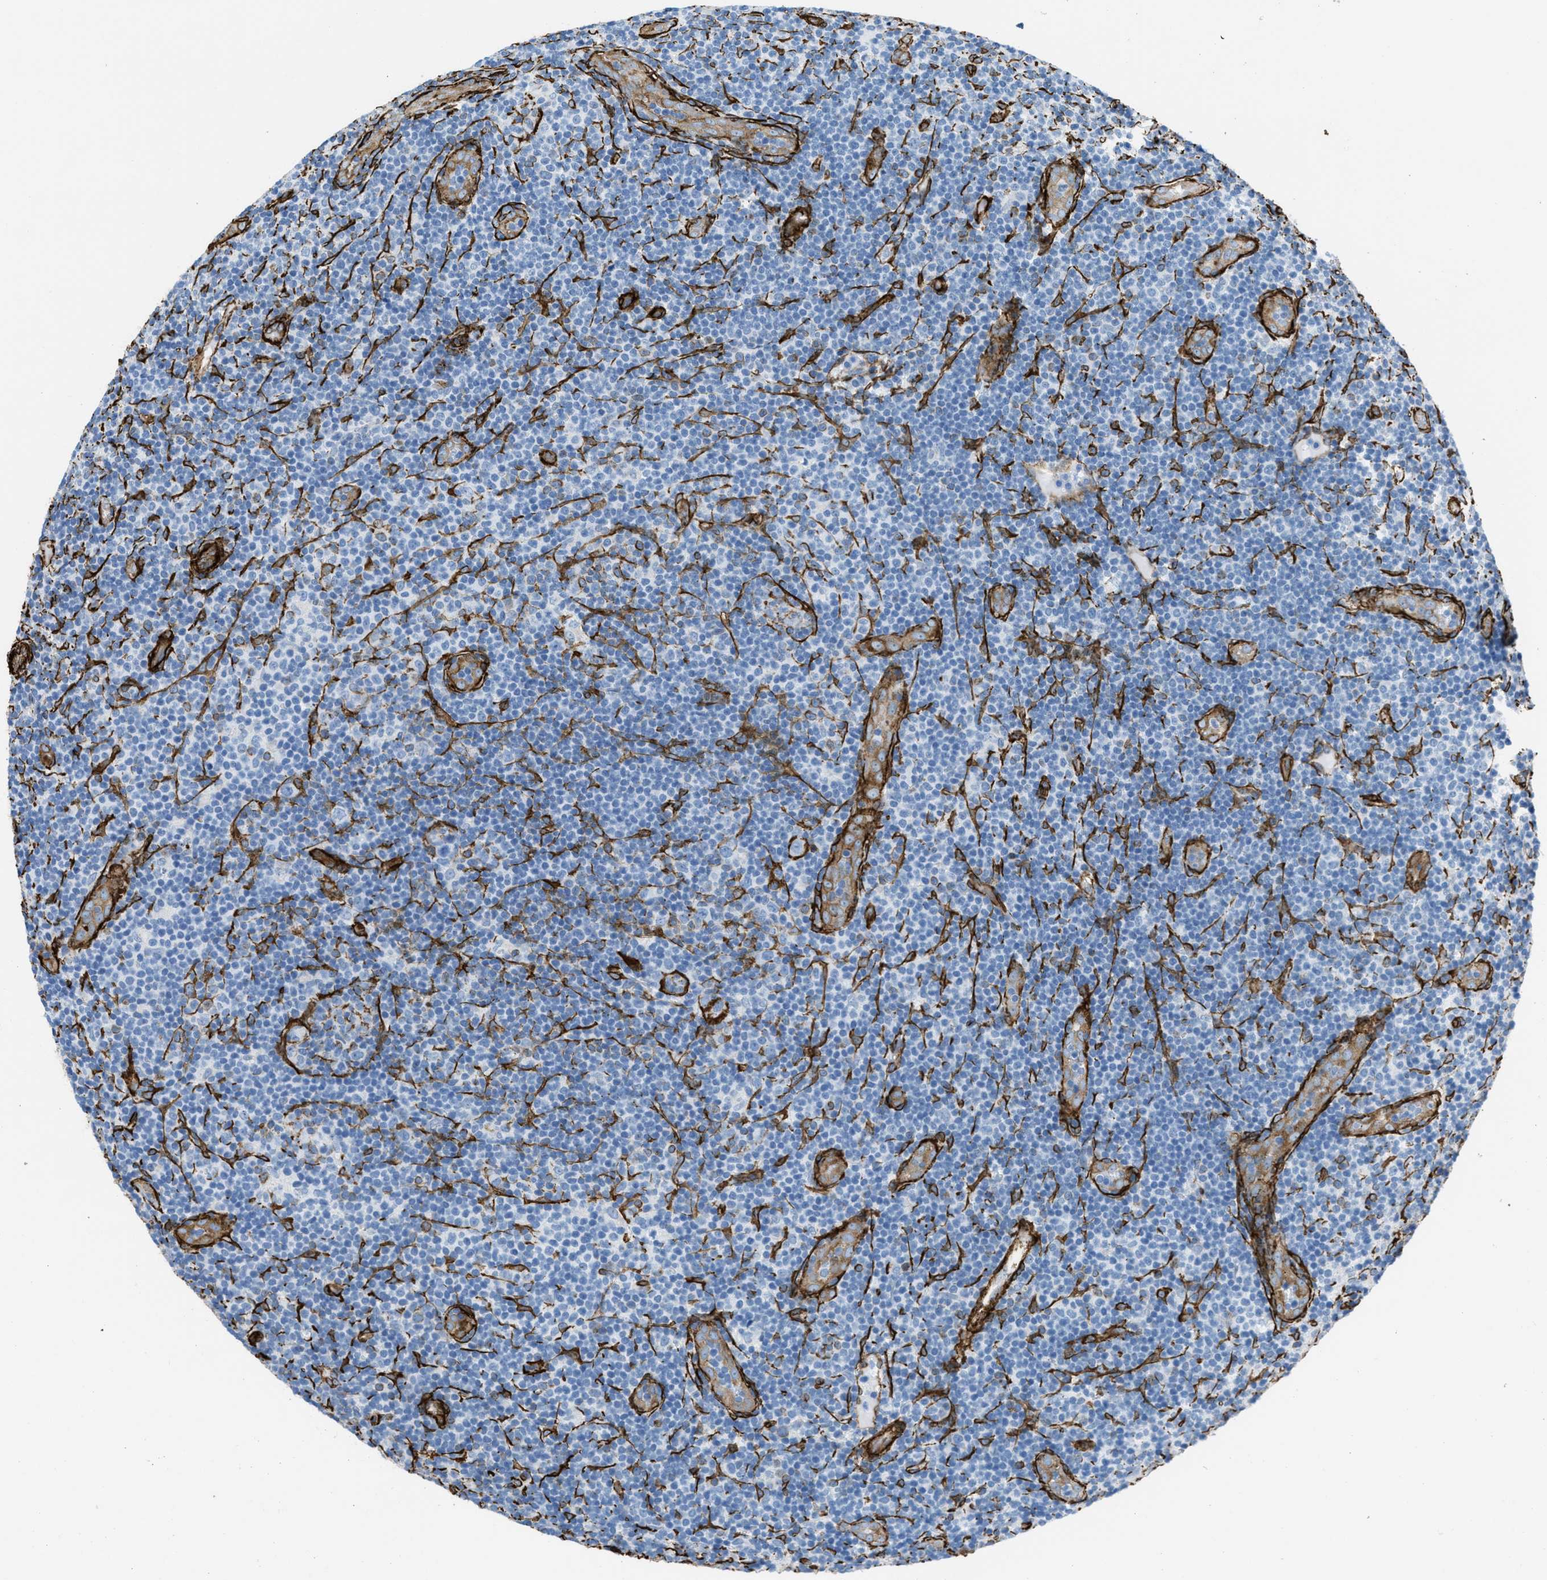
{"staining": {"intensity": "negative", "quantity": "none", "location": "none"}, "tissue": "lymphoma", "cell_type": "Tumor cells", "image_type": "cancer", "snomed": [{"axis": "morphology", "description": "Malignant lymphoma, non-Hodgkin's type, Low grade"}, {"axis": "topography", "description": "Lymph node"}], "caption": "Tumor cells show no significant protein expression in low-grade malignant lymphoma, non-Hodgkin's type.", "gene": "CALD1", "patient": {"sex": "male", "age": 83}}